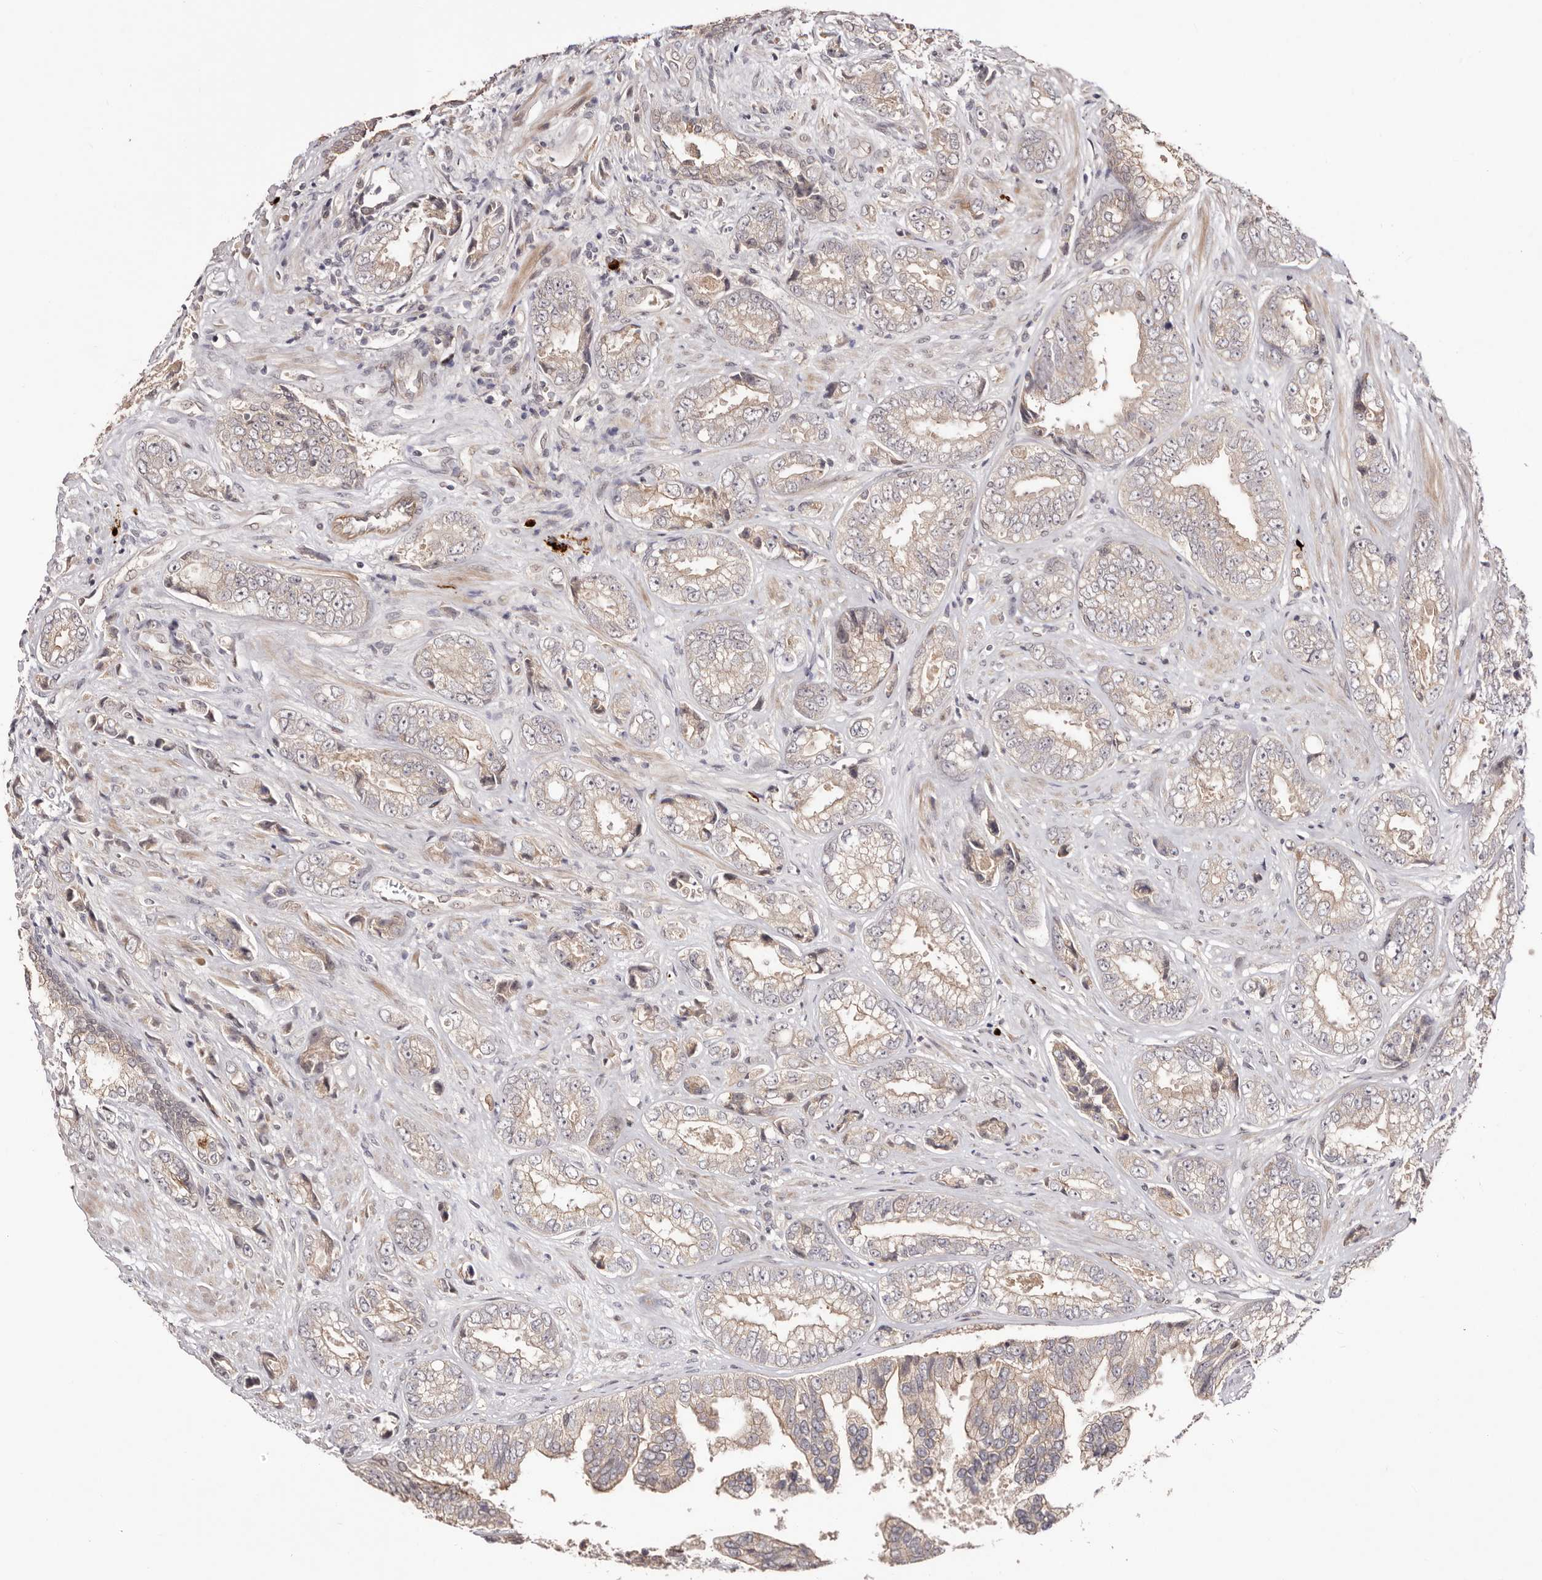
{"staining": {"intensity": "weak", "quantity": "<25%", "location": "cytoplasmic/membranous"}, "tissue": "prostate cancer", "cell_type": "Tumor cells", "image_type": "cancer", "snomed": [{"axis": "morphology", "description": "Adenocarcinoma, High grade"}, {"axis": "topography", "description": "Prostate"}], "caption": "This is an immunohistochemistry (IHC) micrograph of prostate cancer (adenocarcinoma (high-grade)). There is no expression in tumor cells.", "gene": "EGR3", "patient": {"sex": "male", "age": 61}}